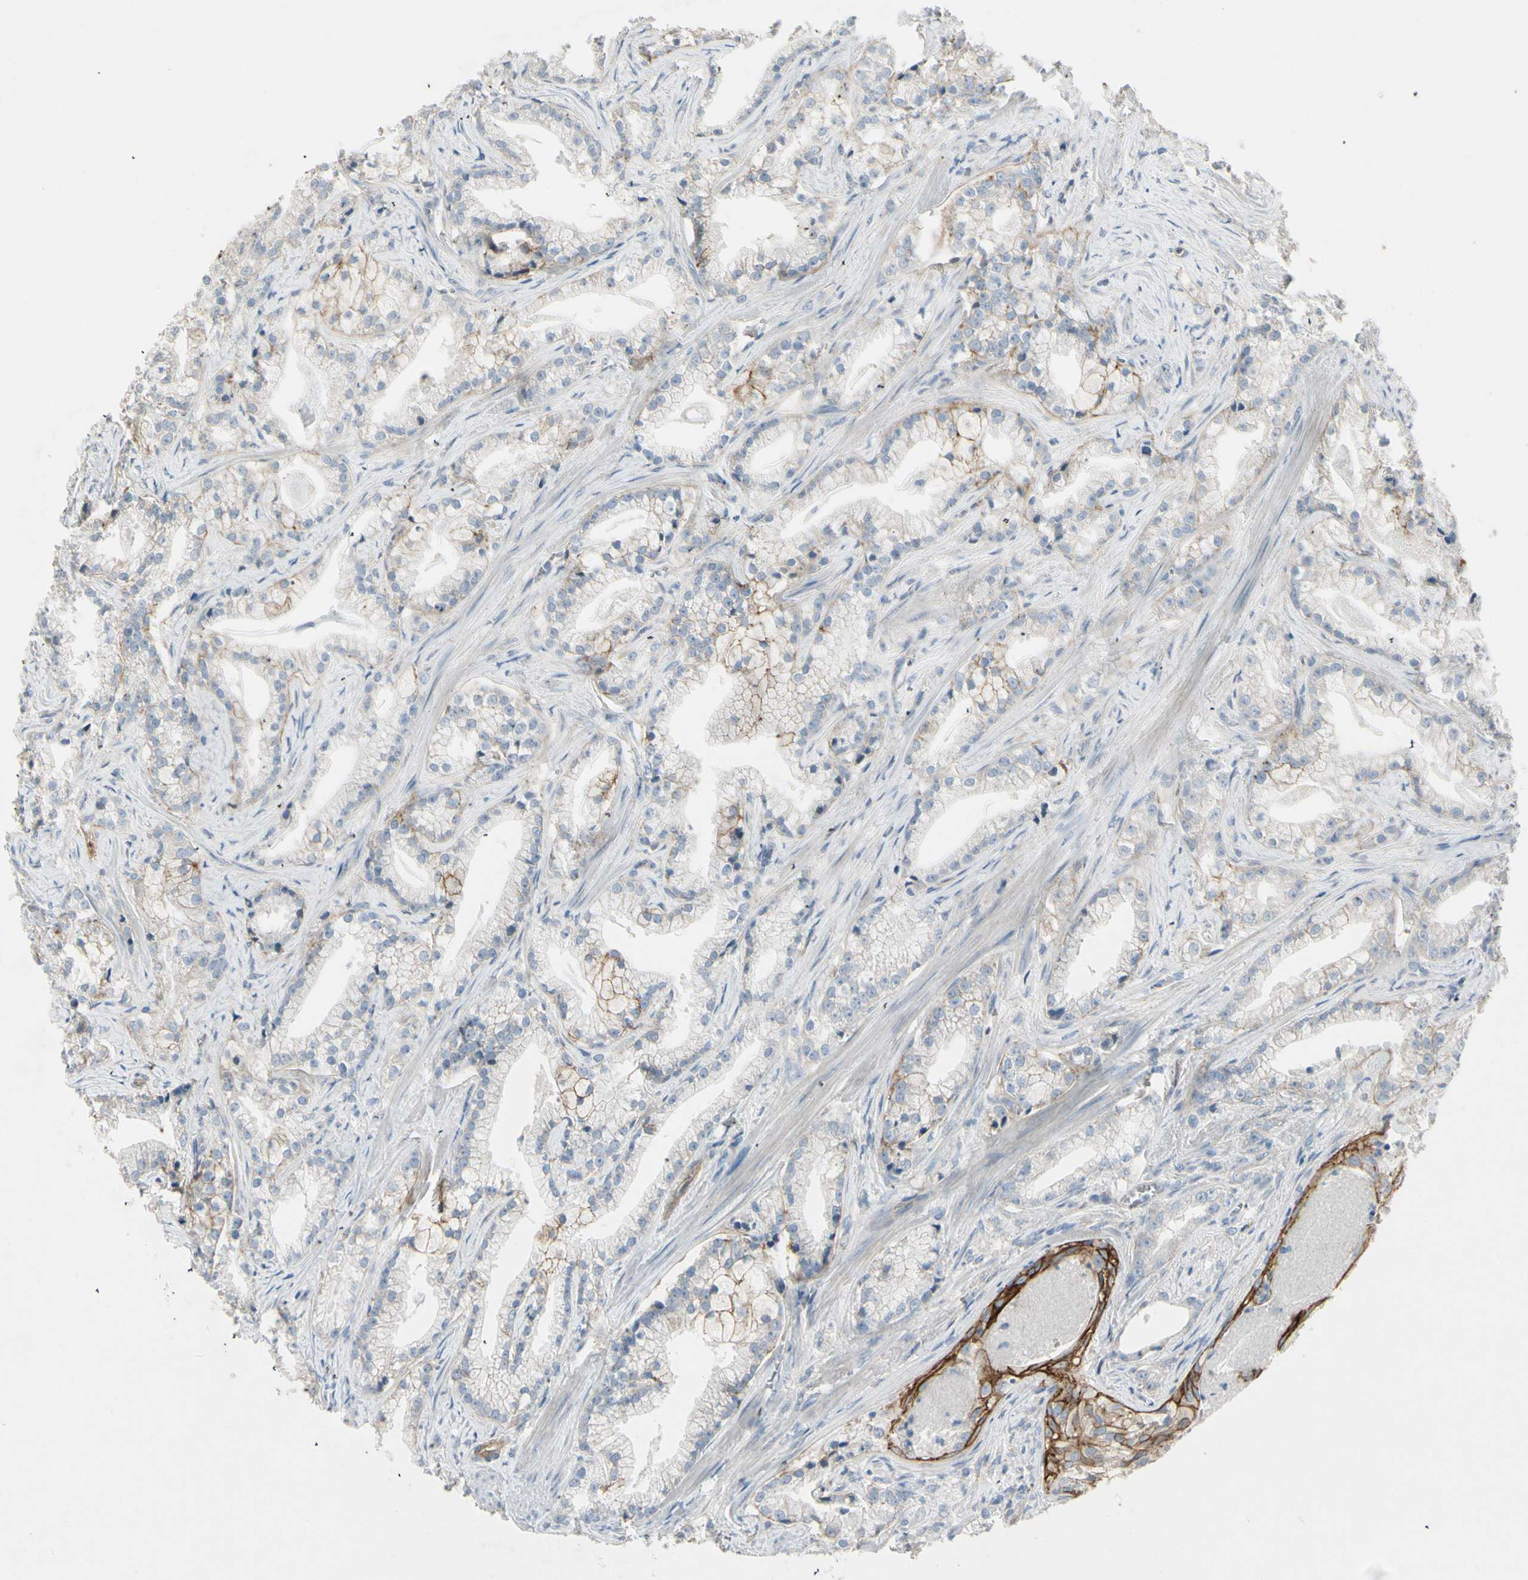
{"staining": {"intensity": "moderate", "quantity": "<25%", "location": "cytoplasmic/membranous"}, "tissue": "prostate cancer", "cell_type": "Tumor cells", "image_type": "cancer", "snomed": [{"axis": "morphology", "description": "Adenocarcinoma, Low grade"}, {"axis": "topography", "description": "Prostate"}], "caption": "Protein staining of prostate adenocarcinoma (low-grade) tissue shows moderate cytoplasmic/membranous staining in about <25% of tumor cells. (Brightfield microscopy of DAB IHC at high magnification).", "gene": "ITGA3", "patient": {"sex": "male", "age": 59}}